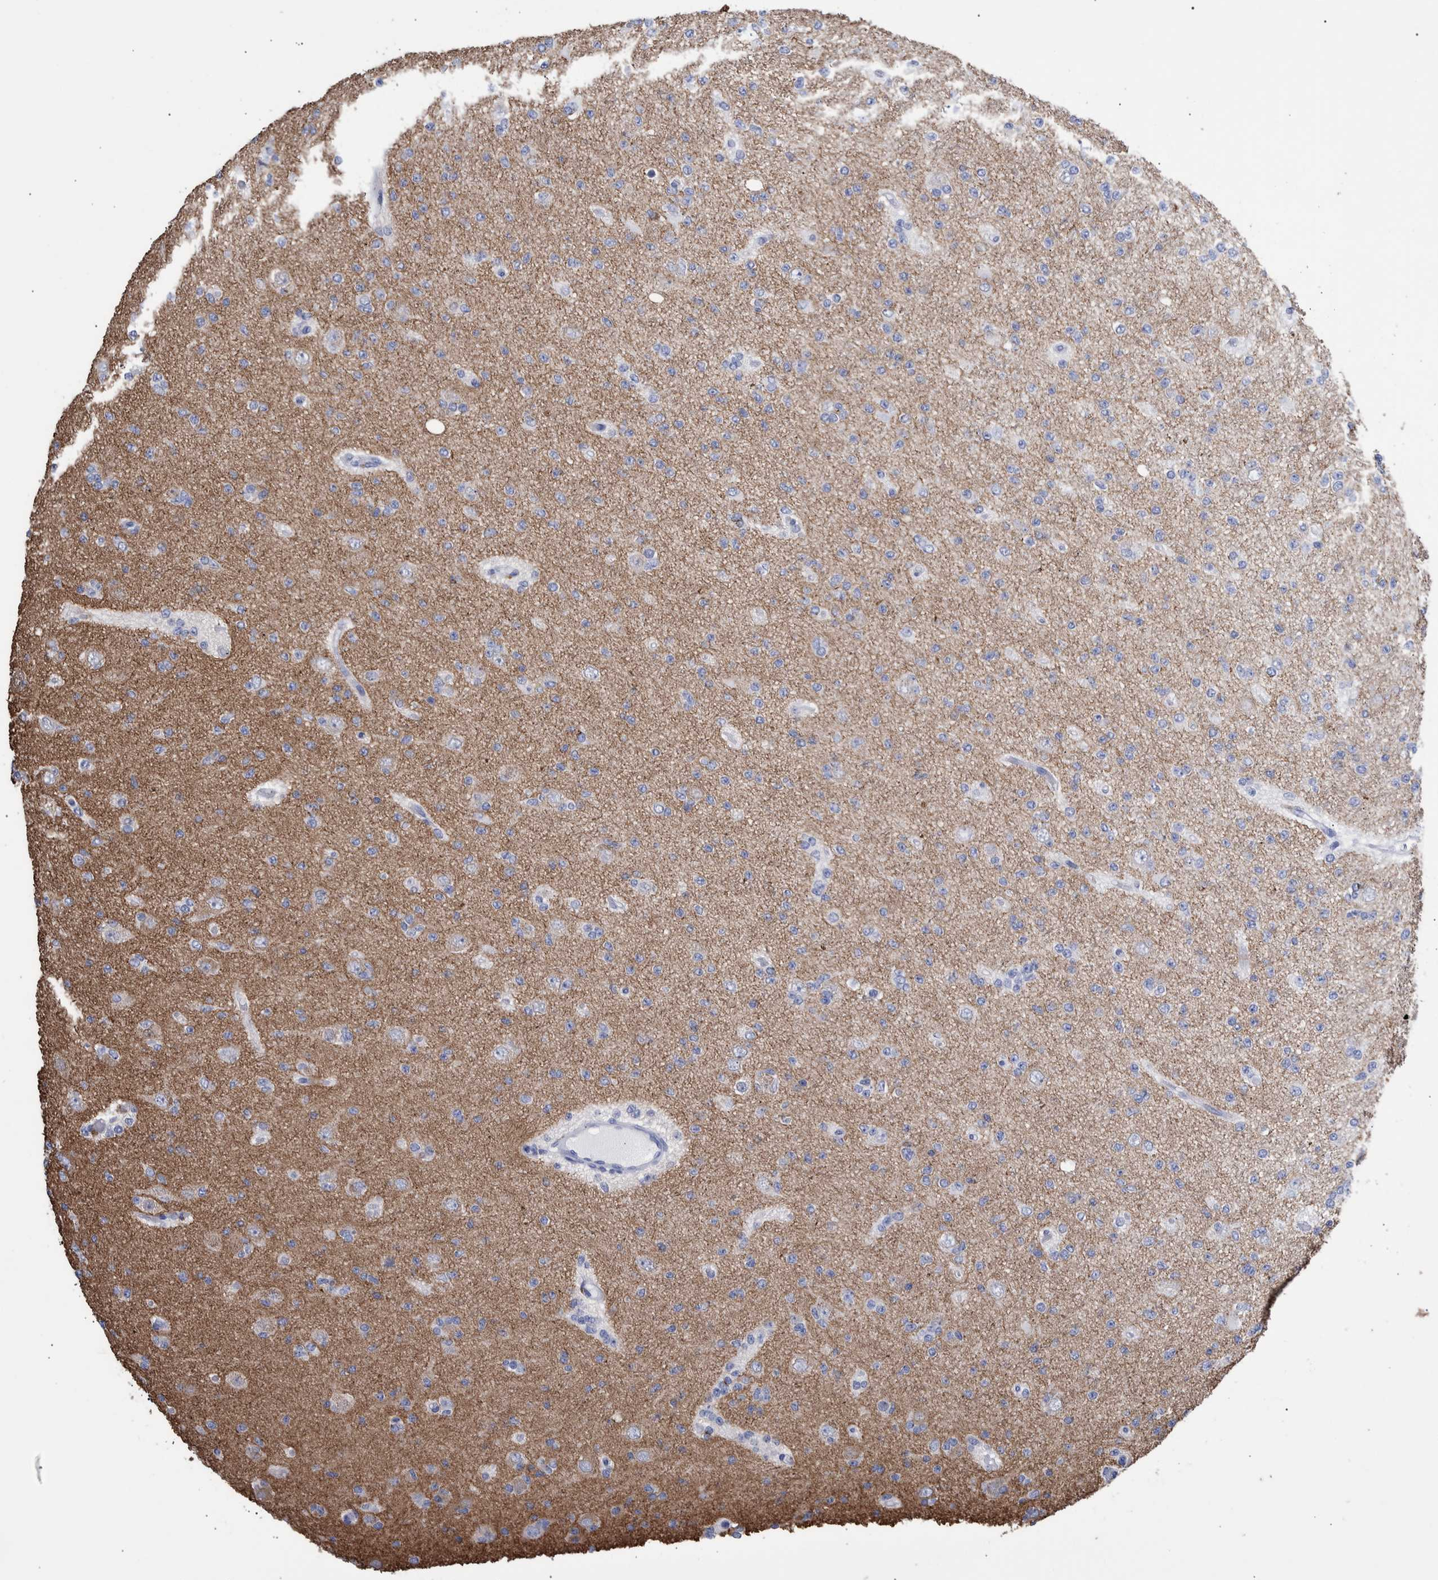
{"staining": {"intensity": "negative", "quantity": "none", "location": "none"}, "tissue": "glioma", "cell_type": "Tumor cells", "image_type": "cancer", "snomed": [{"axis": "morphology", "description": "Glioma, malignant, Low grade"}, {"axis": "topography", "description": "Brain"}], "caption": "Glioma was stained to show a protein in brown. There is no significant positivity in tumor cells.", "gene": "PPP3CC", "patient": {"sex": "female", "age": 22}}